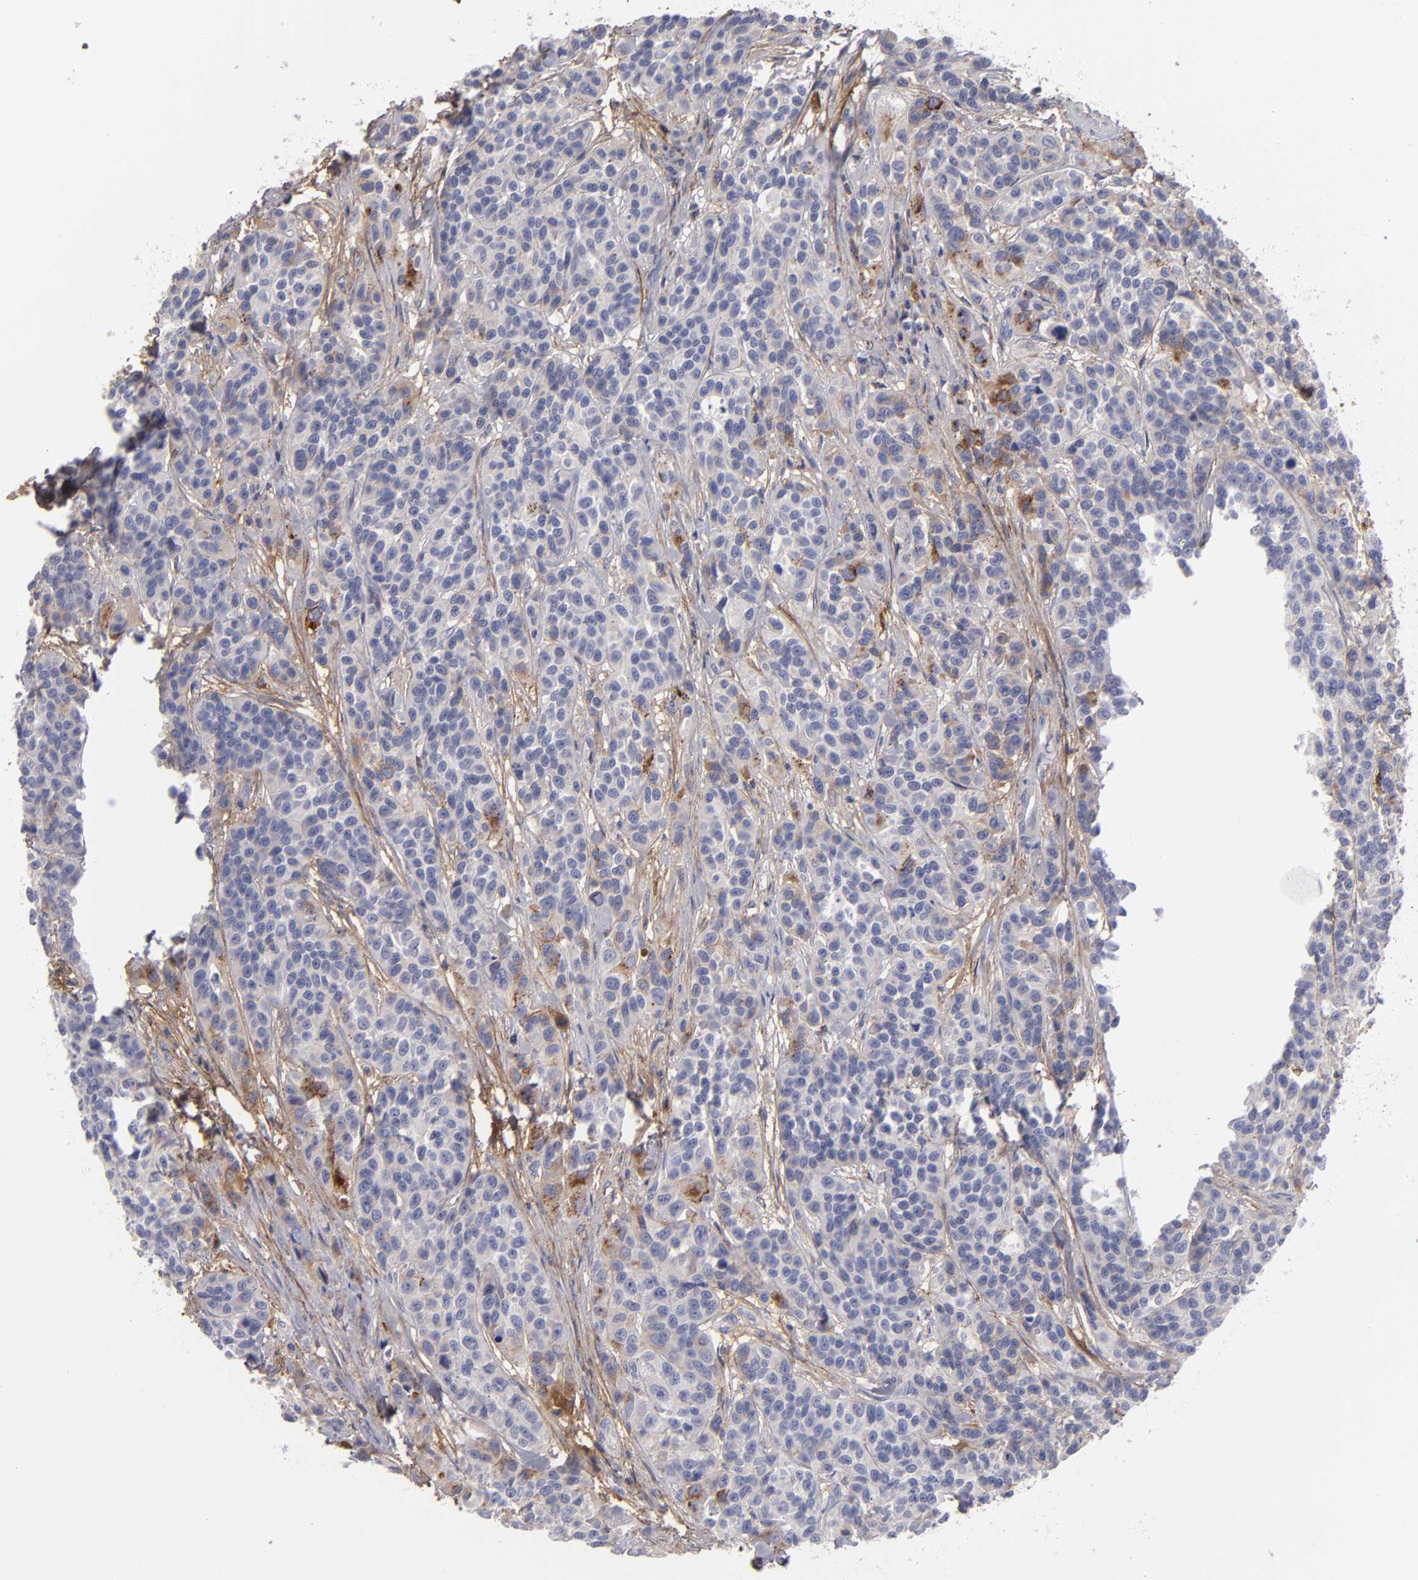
{"staining": {"intensity": "negative", "quantity": "none", "location": "none"}, "tissue": "urothelial cancer", "cell_type": "Tumor cells", "image_type": "cancer", "snomed": [{"axis": "morphology", "description": "Urothelial carcinoma, High grade"}, {"axis": "topography", "description": "Urinary bladder"}], "caption": "Immunohistochemical staining of human urothelial cancer reveals no significant staining in tumor cells.", "gene": "FBLN1", "patient": {"sex": "female", "age": 81}}